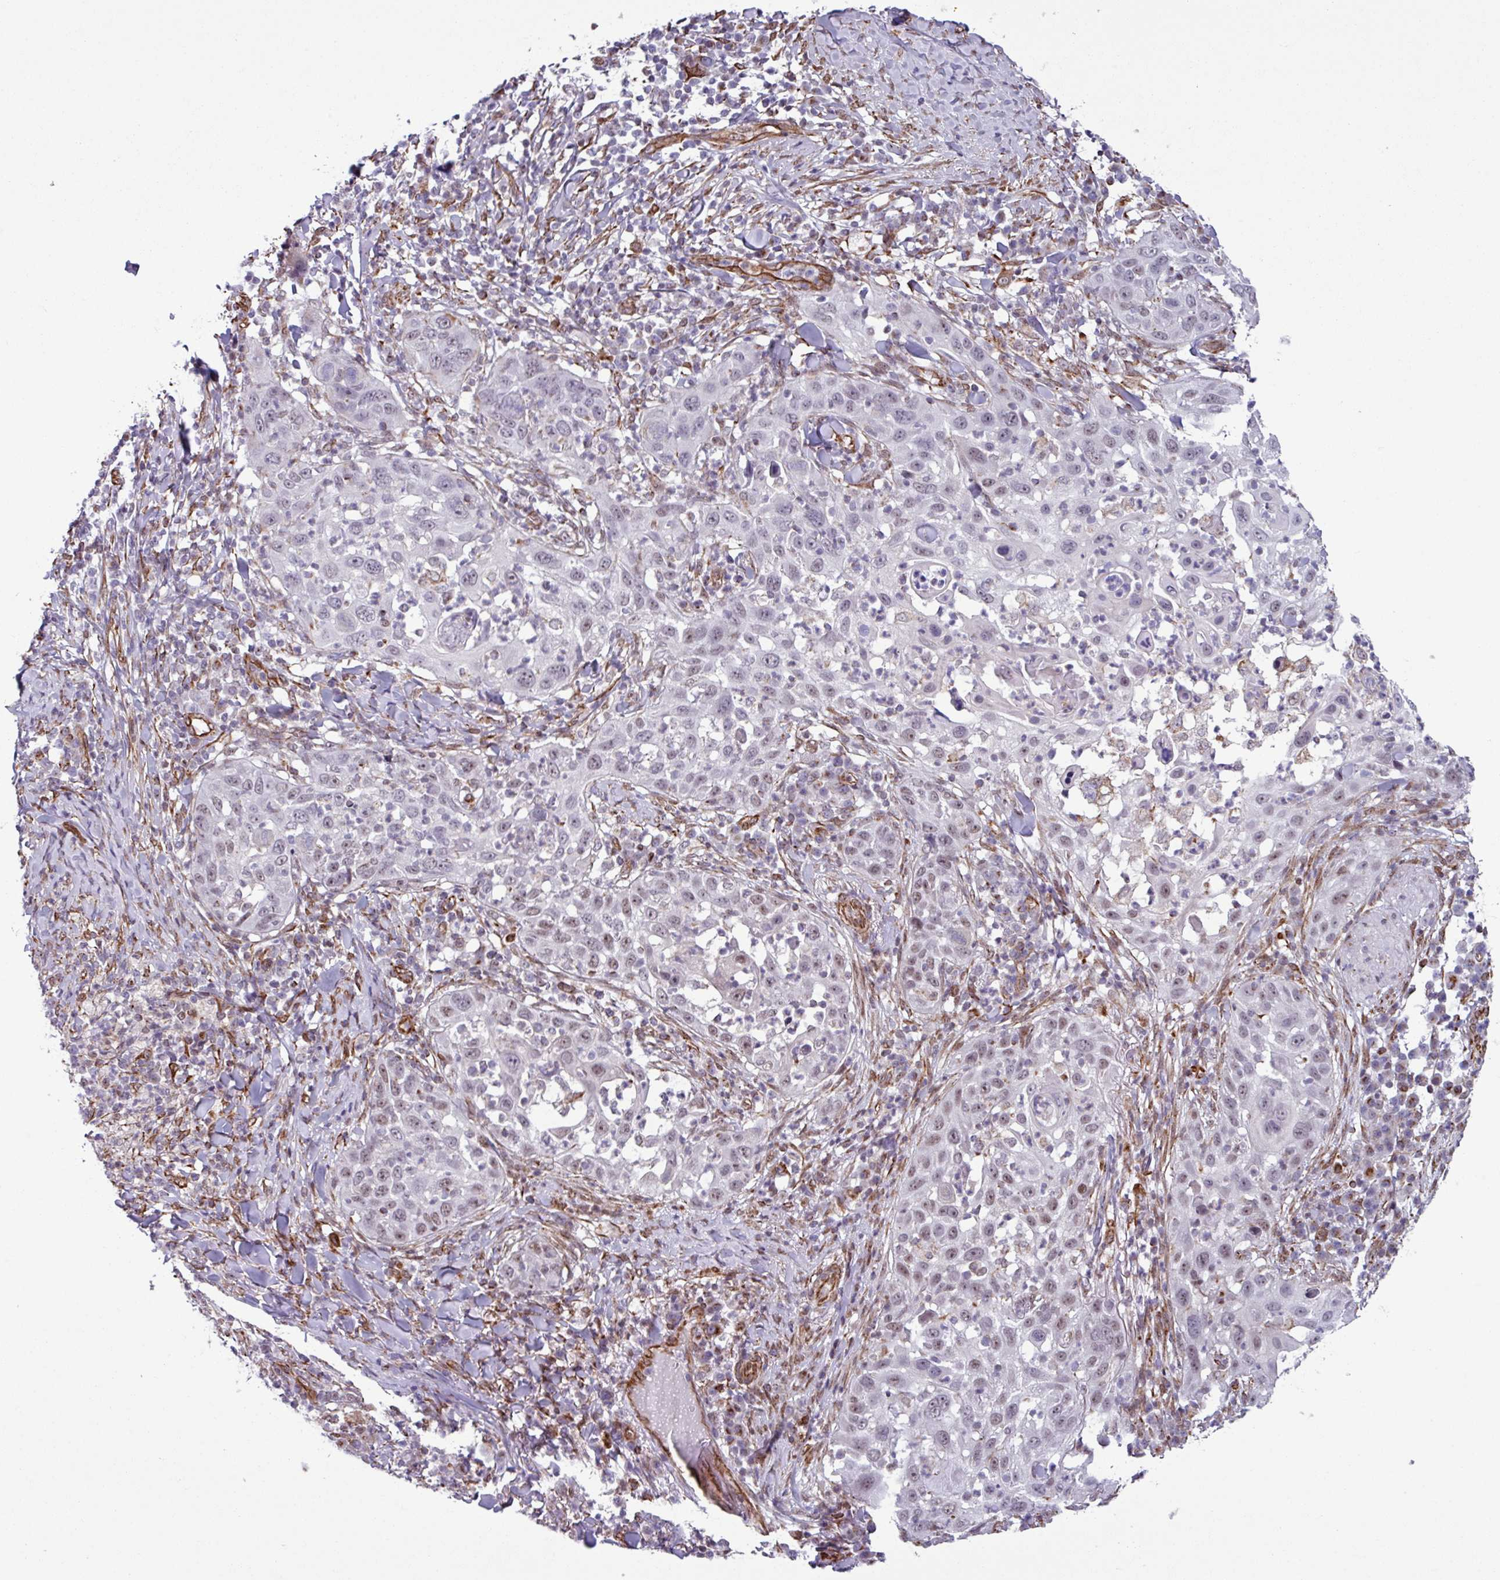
{"staining": {"intensity": "weak", "quantity": "<25%", "location": "nuclear"}, "tissue": "skin cancer", "cell_type": "Tumor cells", "image_type": "cancer", "snomed": [{"axis": "morphology", "description": "Squamous cell carcinoma, NOS"}, {"axis": "topography", "description": "Skin"}], "caption": "The micrograph reveals no significant positivity in tumor cells of skin cancer (squamous cell carcinoma).", "gene": "CHD3", "patient": {"sex": "female", "age": 44}}